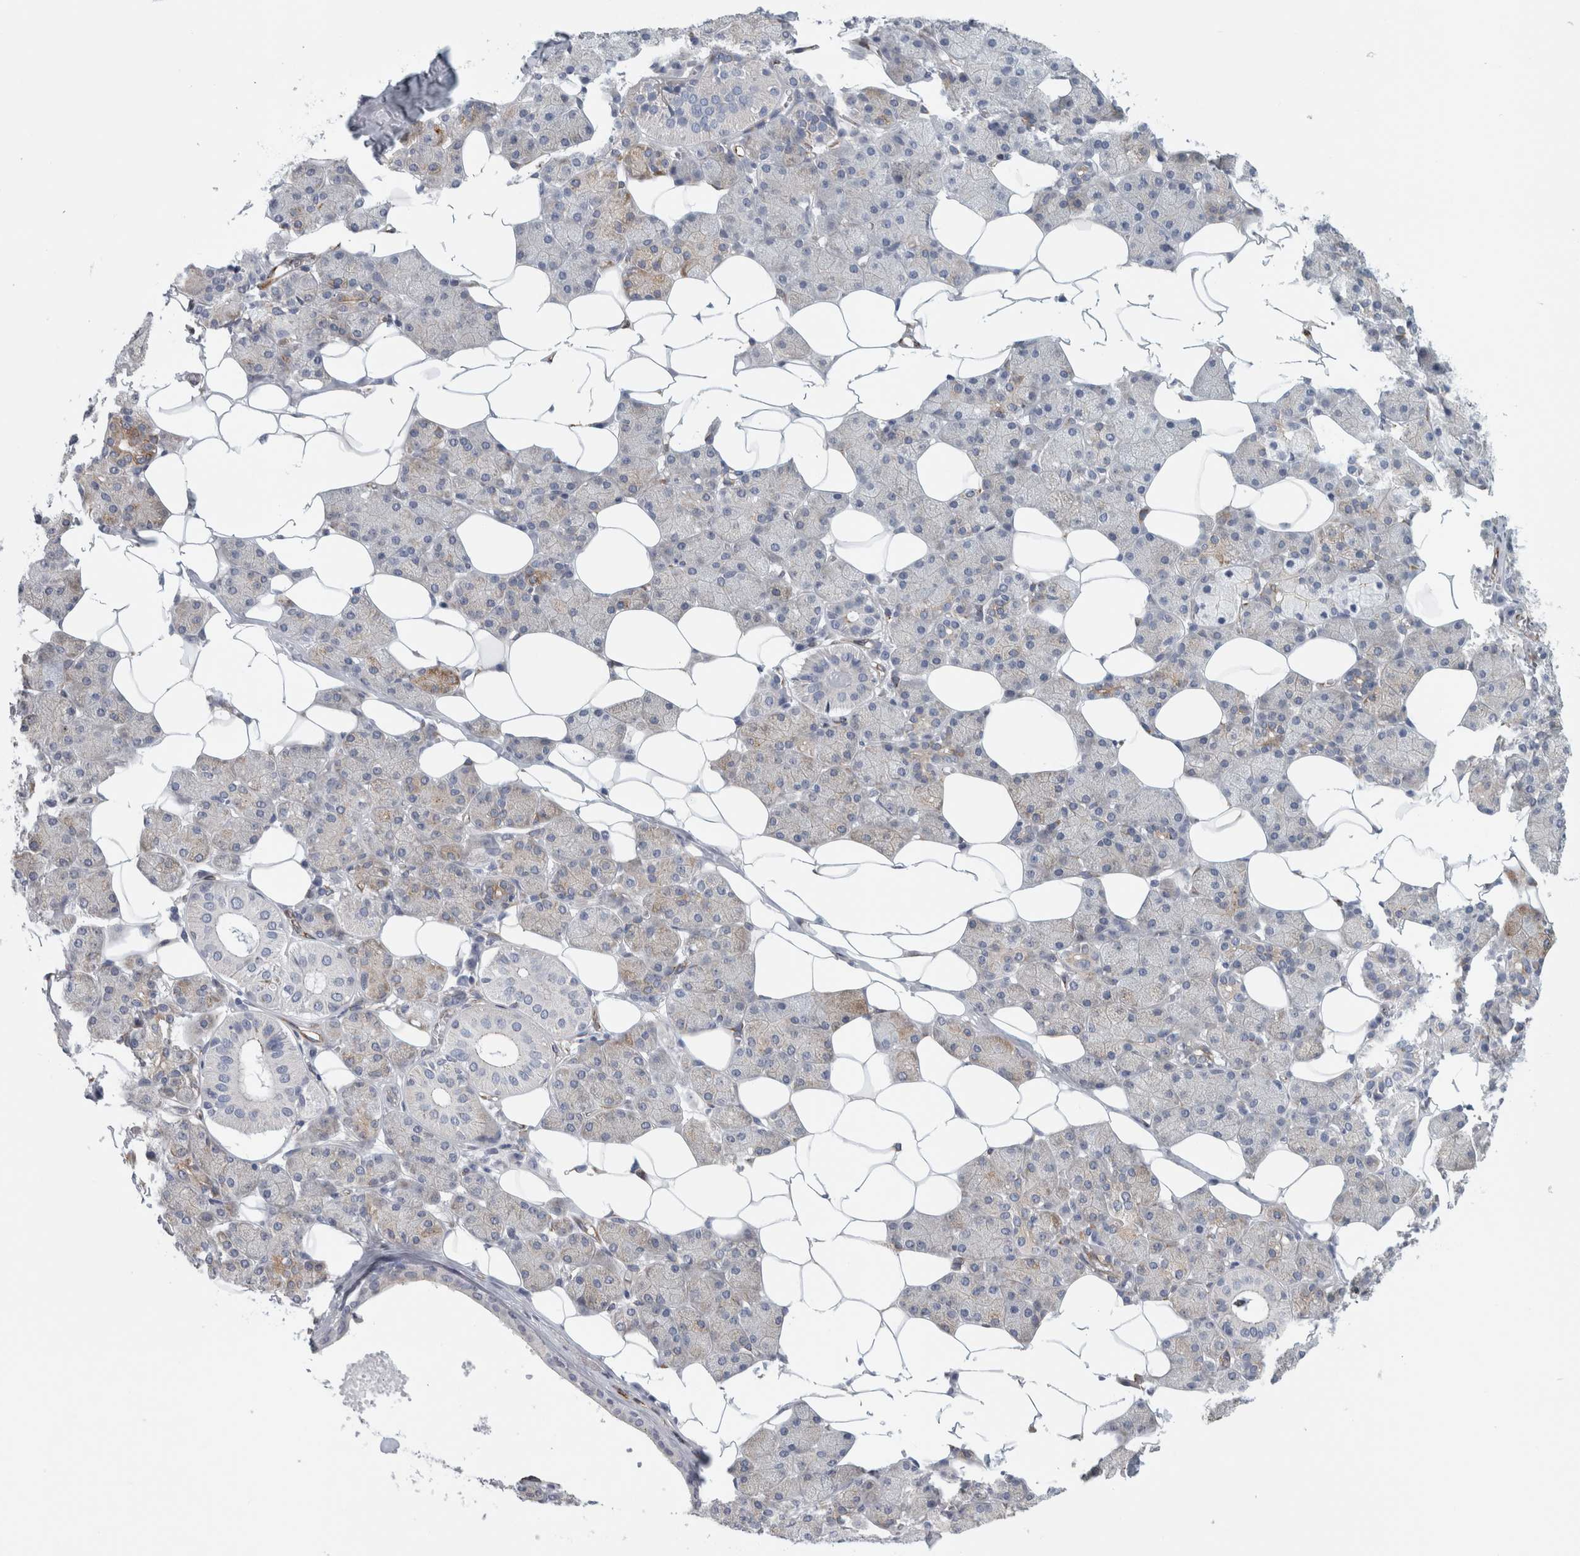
{"staining": {"intensity": "strong", "quantity": "<25%", "location": "cytoplasmic/membranous"}, "tissue": "salivary gland", "cell_type": "Glandular cells", "image_type": "normal", "snomed": [{"axis": "morphology", "description": "Normal tissue, NOS"}, {"axis": "topography", "description": "Salivary gland"}], "caption": "Immunohistochemical staining of benign human salivary gland demonstrates medium levels of strong cytoplasmic/membranous positivity in about <25% of glandular cells.", "gene": "B3GNT3", "patient": {"sex": "female", "age": 33}}